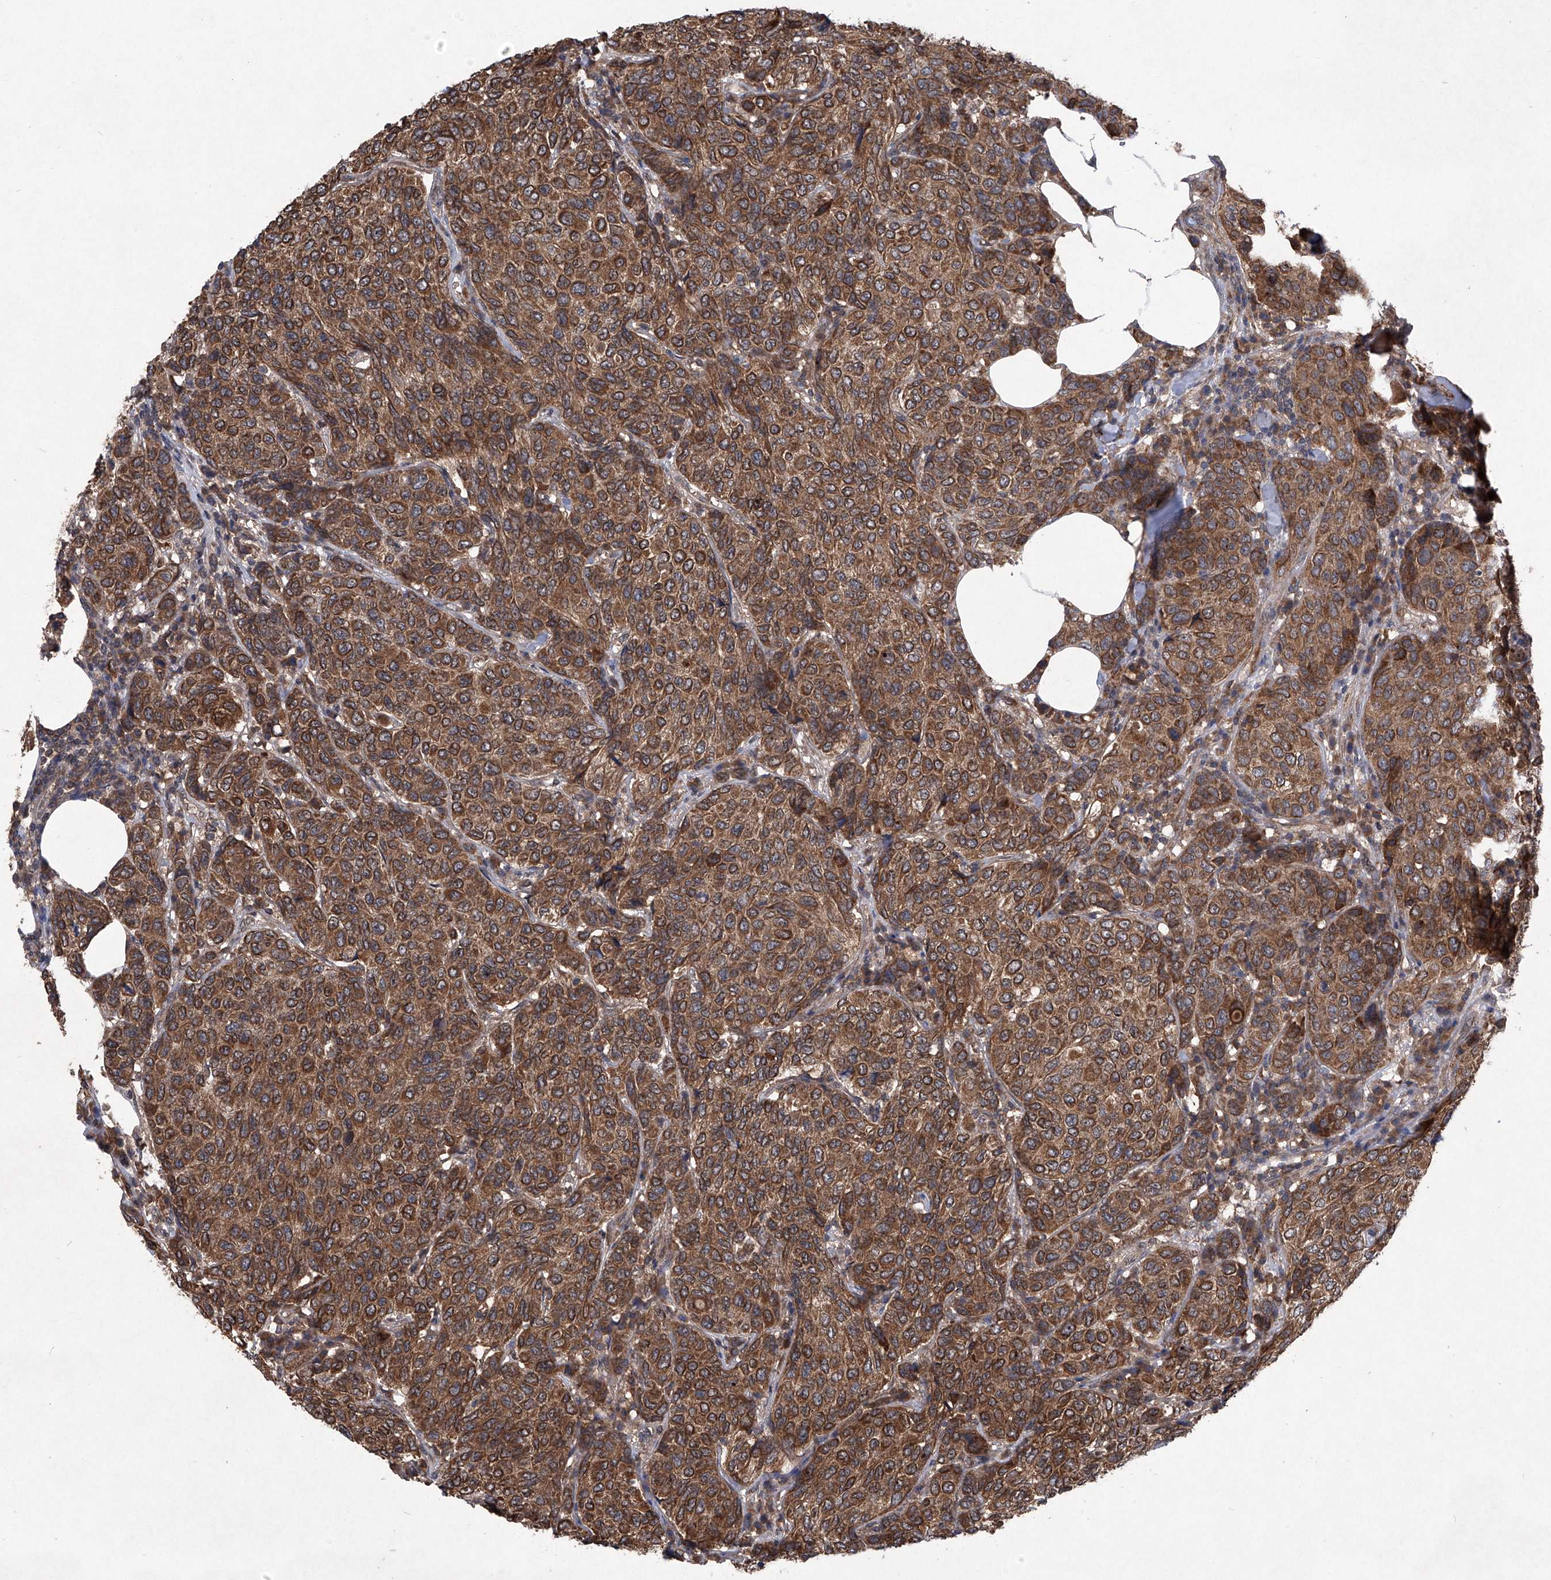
{"staining": {"intensity": "strong", "quantity": ">75%", "location": "cytoplasmic/membranous"}, "tissue": "breast cancer", "cell_type": "Tumor cells", "image_type": "cancer", "snomed": [{"axis": "morphology", "description": "Duct carcinoma"}, {"axis": "topography", "description": "Breast"}], "caption": "Breast cancer stained for a protein displays strong cytoplasmic/membranous positivity in tumor cells.", "gene": "SUMF2", "patient": {"sex": "female", "age": 55}}